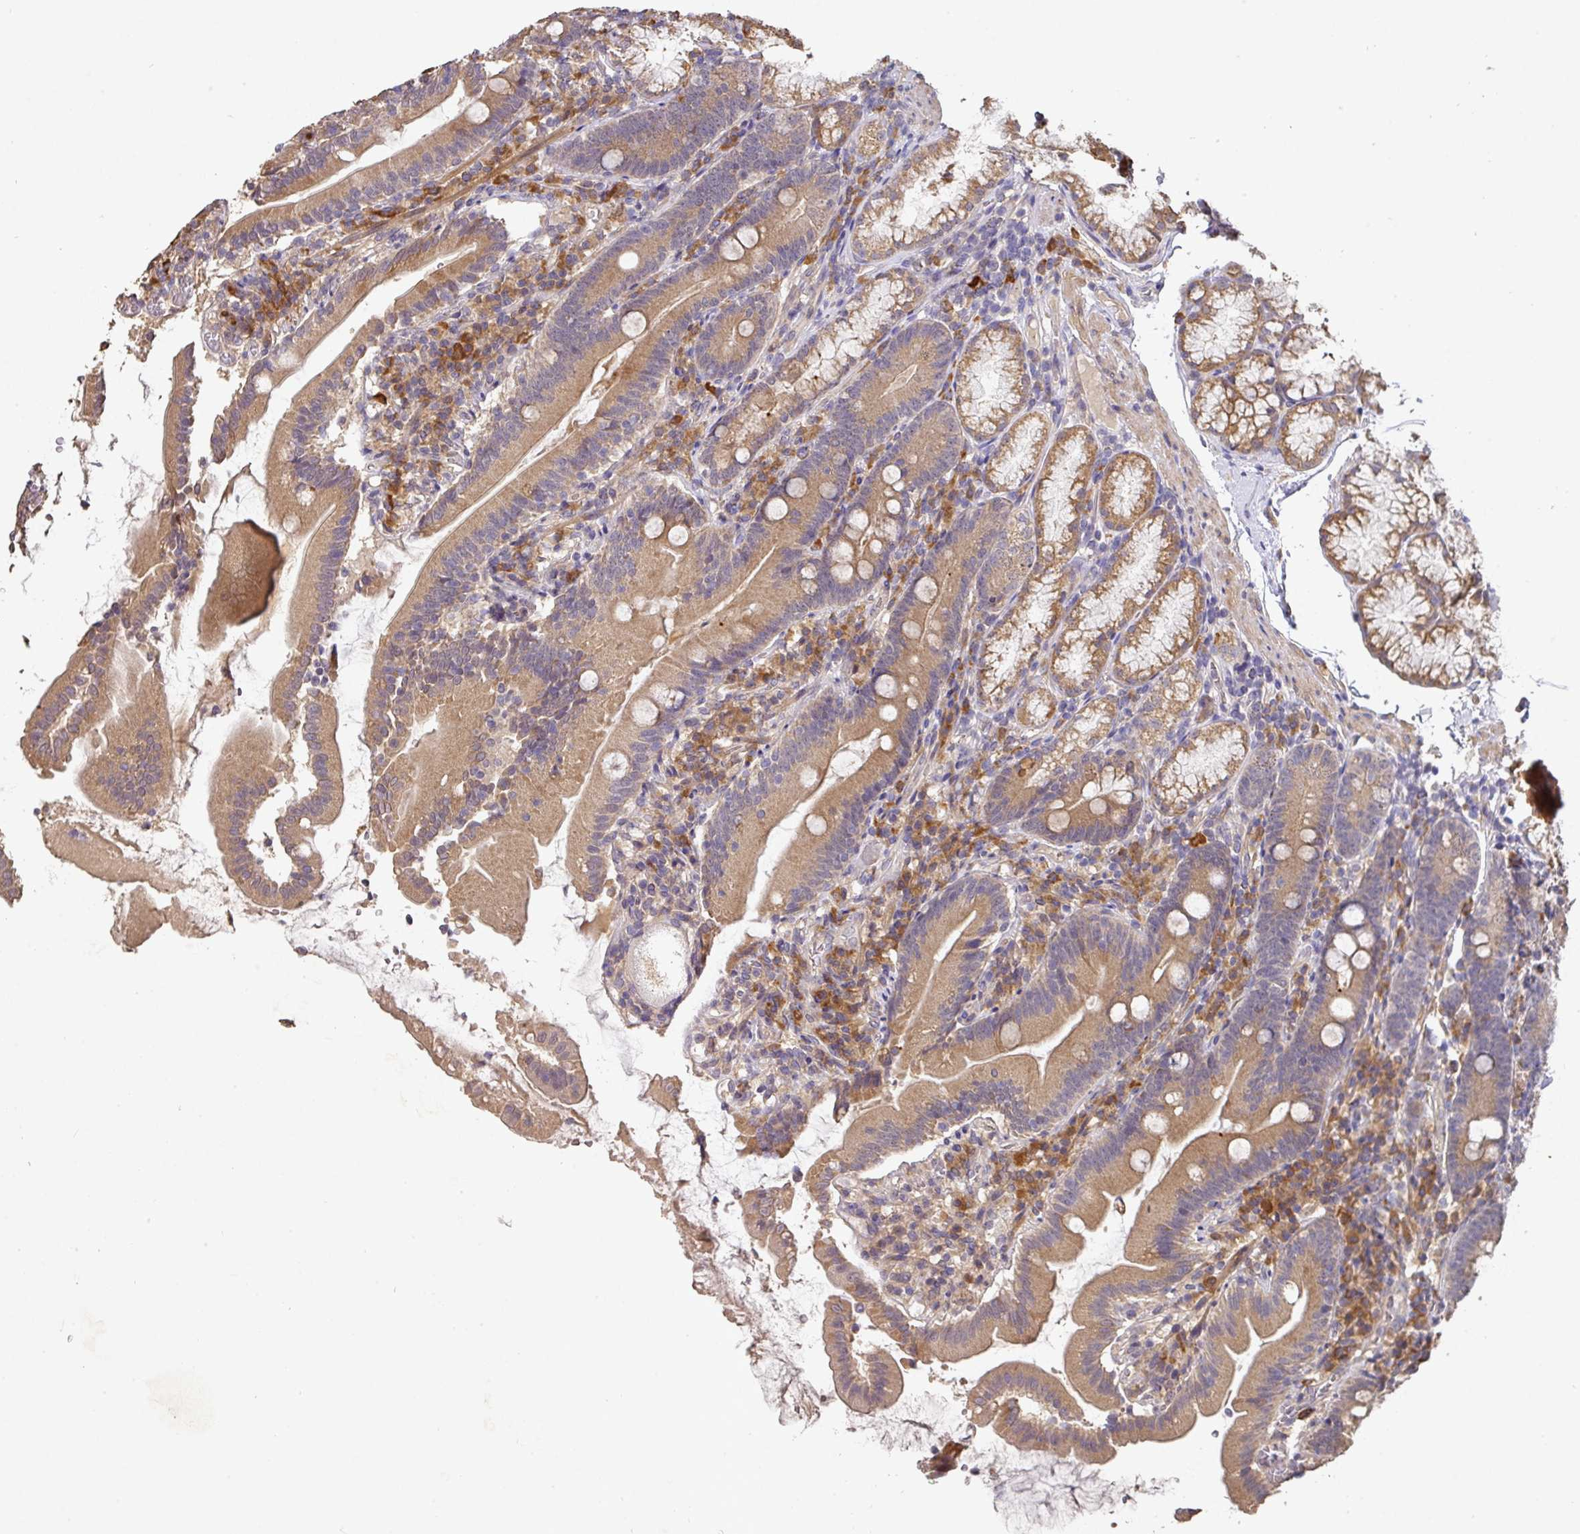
{"staining": {"intensity": "moderate", "quantity": ">75%", "location": "cytoplasmic/membranous"}, "tissue": "duodenum", "cell_type": "Glandular cells", "image_type": "normal", "snomed": [{"axis": "morphology", "description": "Normal tissue, NOS"}, {"axis": "topography", "description": "Duodenum"}], "caption": "Duodenum stained for a protein (brown) demonstrates moderate cytoplasmic/membranous positive positivity in approximately >75% of glandular cells.", "gene": "ACVR2B", "patient": {"sex": "female", "age": 67}}